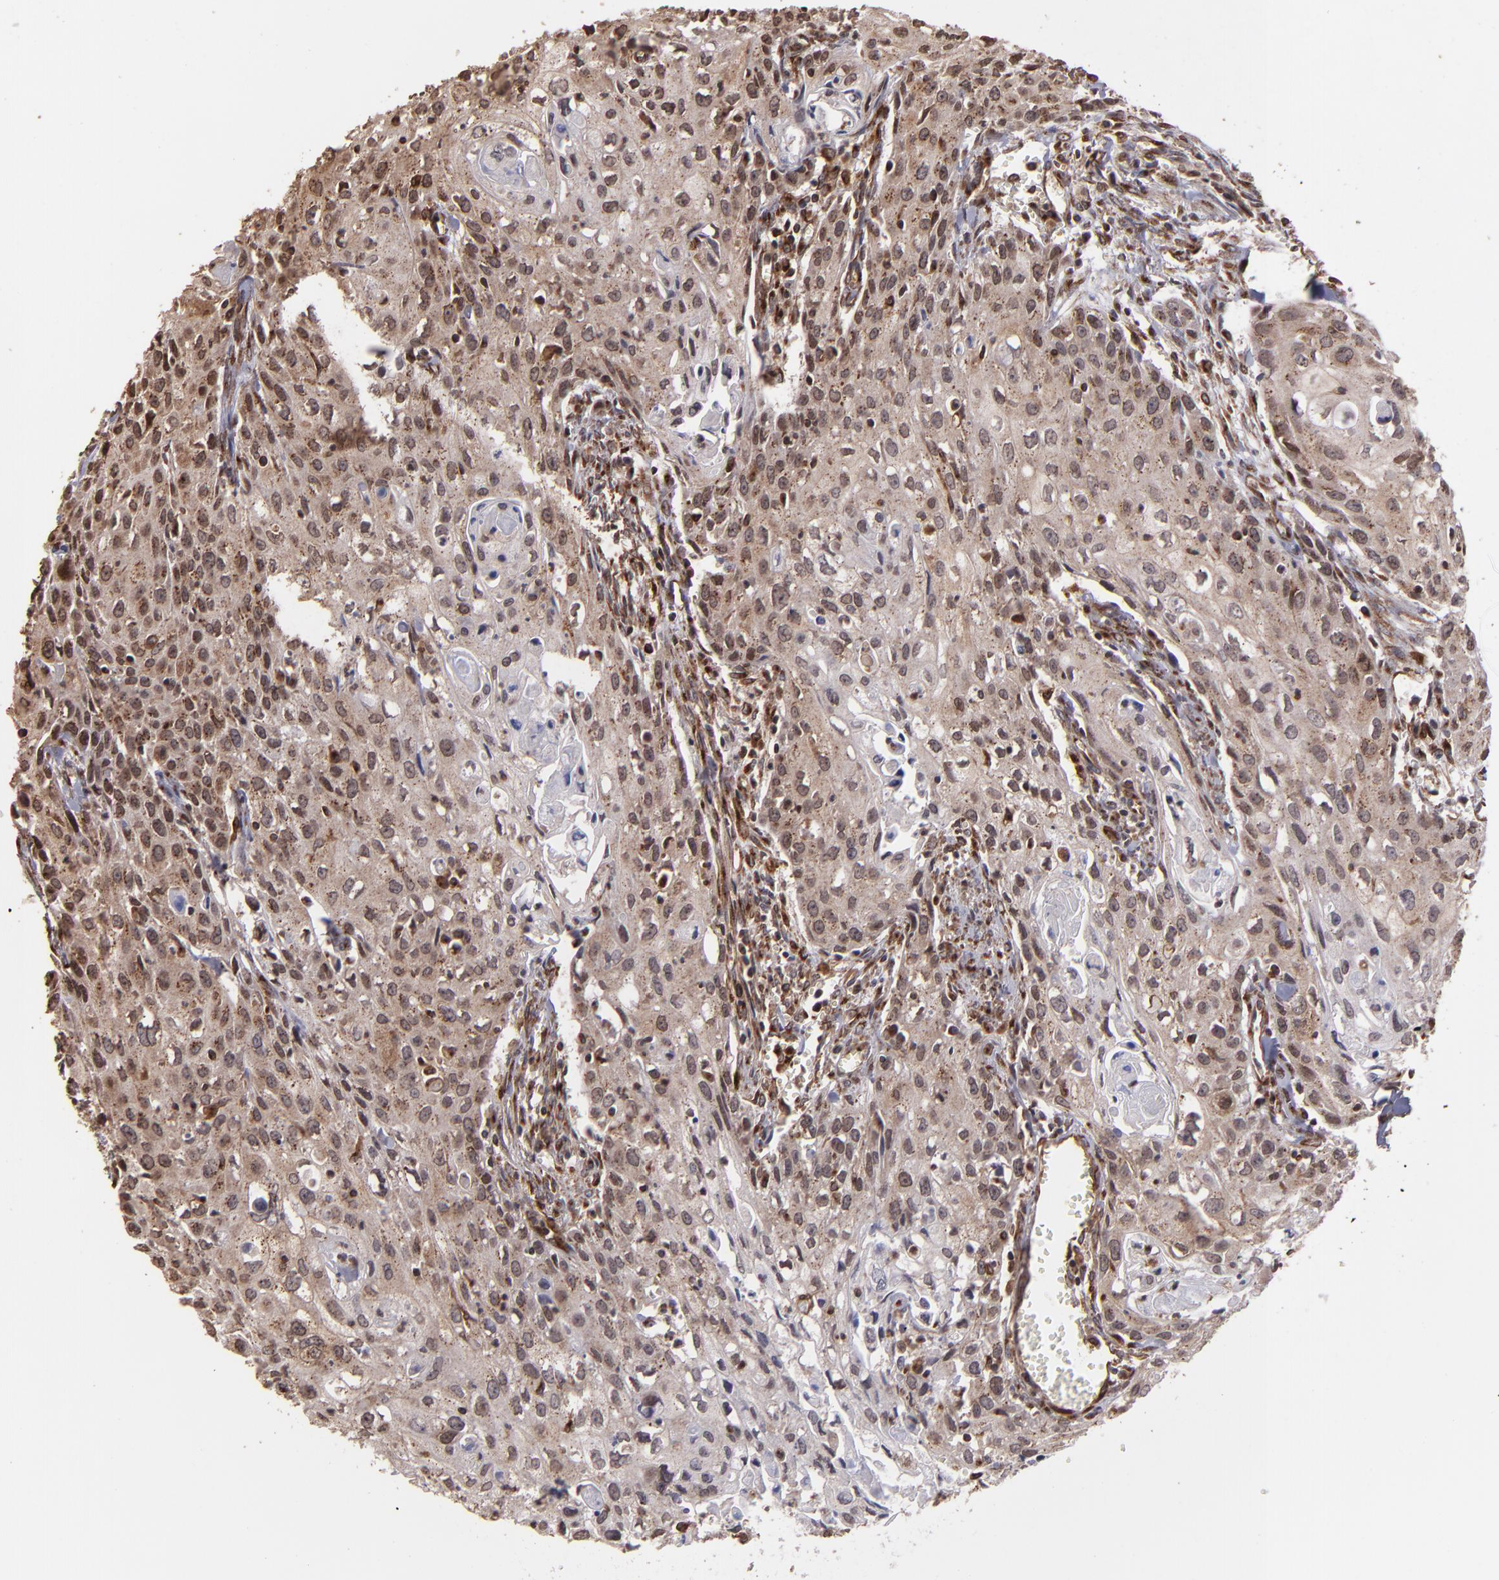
{"staining": {"intensity": "moderate", "quantity": ">75%", "location": "cytoplasmic/membranous"}, "tissue": "urothelial cancer", "cell_type": "Tumor cells", "image_type": "cancer", "snomed": [{"axis": "morphology", "description": "Urothelial carcinoma, High grade"}, {"axis": "topography", "description": "Urinary bladder"}], "caption": "Immunohistochemical staining of high-grade urothelial carcinoma shows moderate cytoplasmic/membranous protein staining in approximately >75% of tumor cells.", "gene": "TRIP11", "patient": {"sex": "male", "age": 54}}